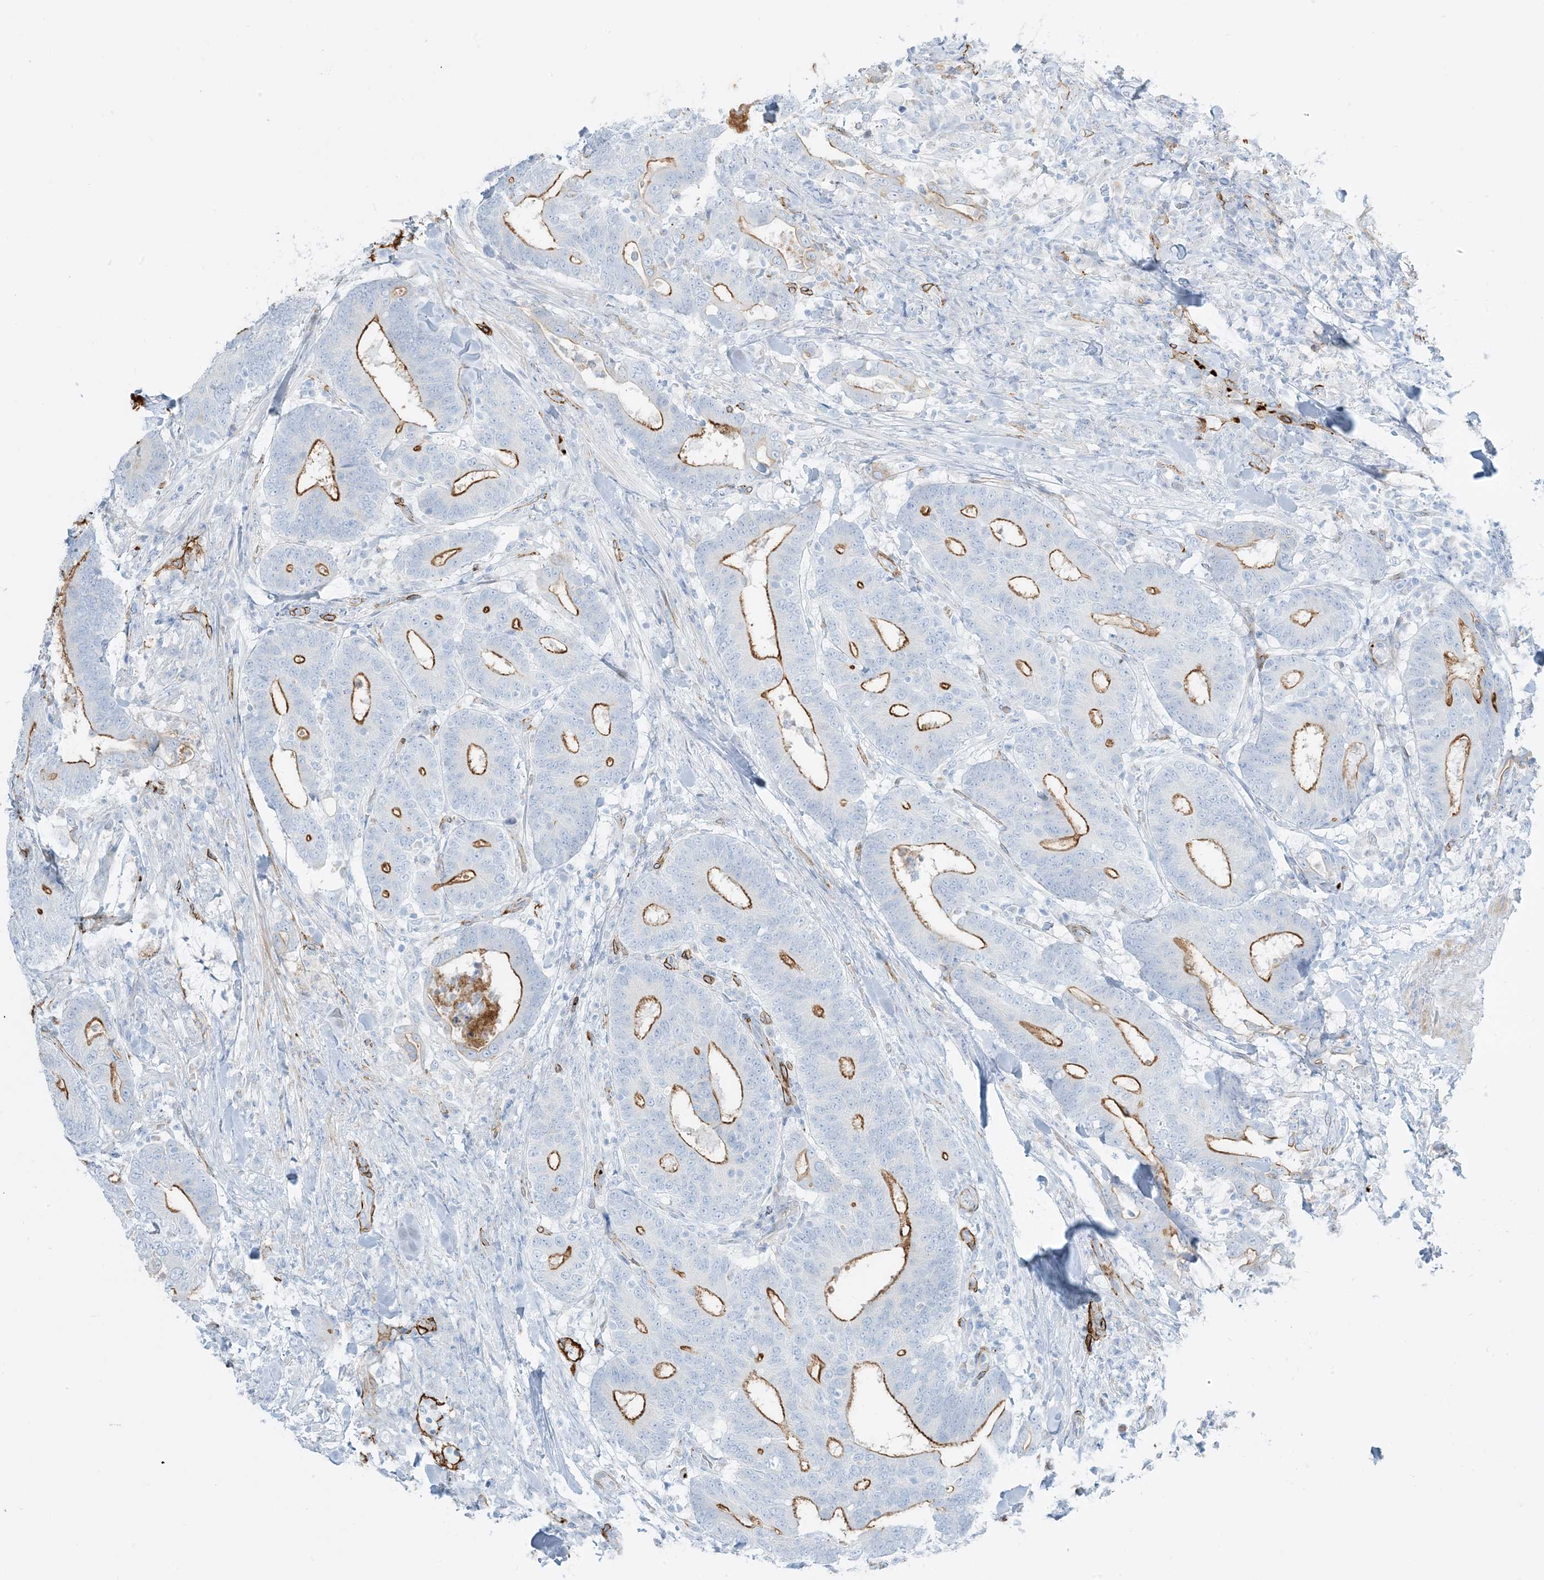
{"staining": {"intensity": "moderate", "quantity": "<25%", "location": "cytoplasmic/membranous"}, "tissue": "colorectal cancer", "cell_type": "Tumor cells", "image_type": "cancer", "snomed": [{"axis": "morphology", "description": "Adenocarcinoma, NOS"}, {"axis": "topography", "description": "Colon"}], "caption": "A micrograph showing moderate cytoplasmic/membranous expression in about <25% of tumor cells in colorectal cancer (adenocarcinoma), as visualized by brown immunohistochemical staining.", "gene": "EPS8L3", "patient": {"sex": "female", "age": 66}}